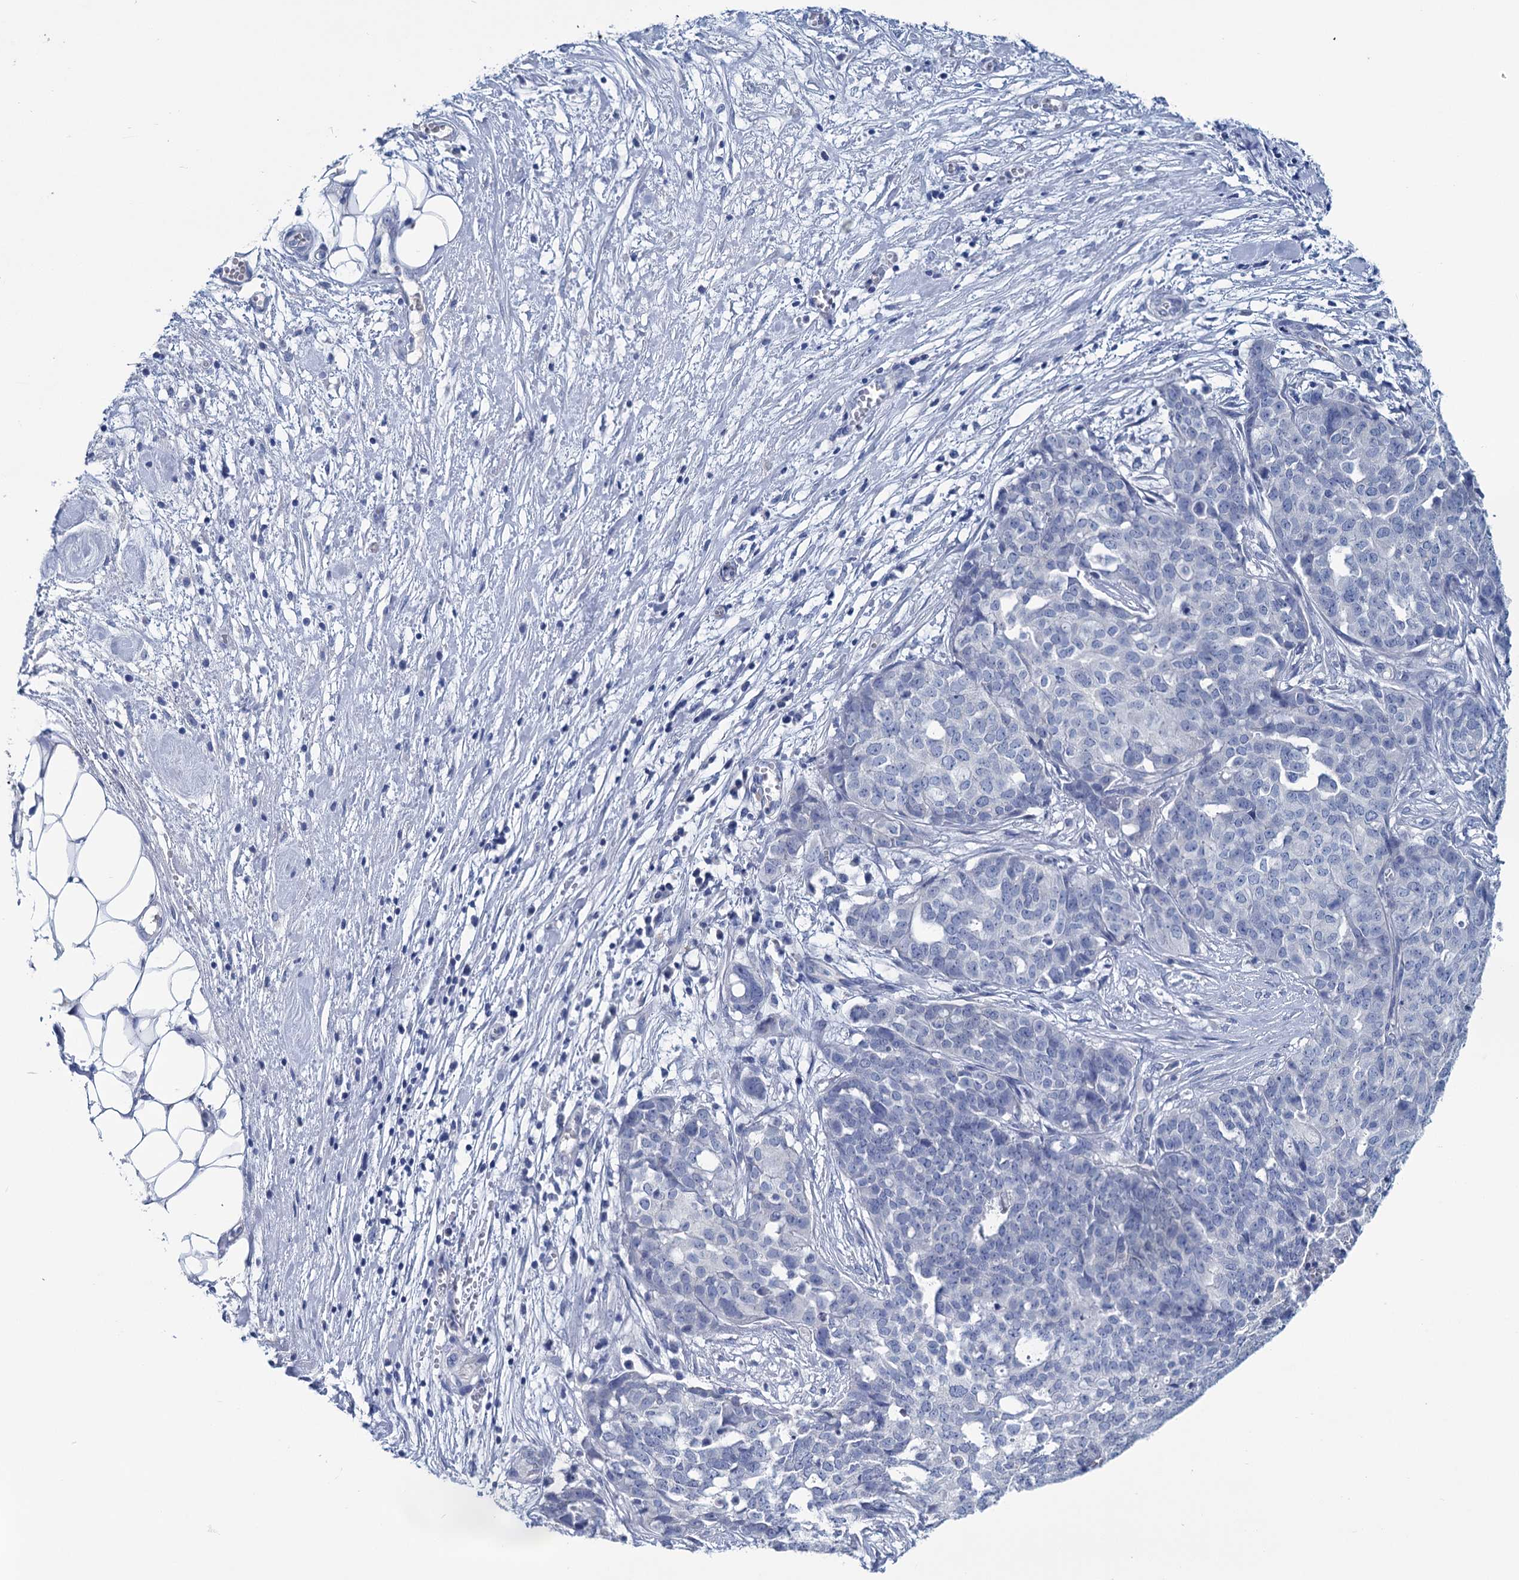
{"staining": {"intensity": "negative", "quantity": "none", "location": "none"}, "tissue": "ovarian cancer", "cell_type": "Tumor cells", "image_type": "cancer", "snomed": [{"axis": "morphology", "description": "Cystadenocarcinoma, serous, NOS"}, {"axis": "topography", "description": "Soft tissue"}, {"axis": "topography", "description": "Ovary"}], "caption": "Tumor cells show no significant expression in ovarian serous cystadenocarcinoma. (Brightfield microscopy of DAB immunohistochemistry (IHC) at high magnification).", "gene": "MYOZ3", "patient": {"sex": "female", "age": 57}}